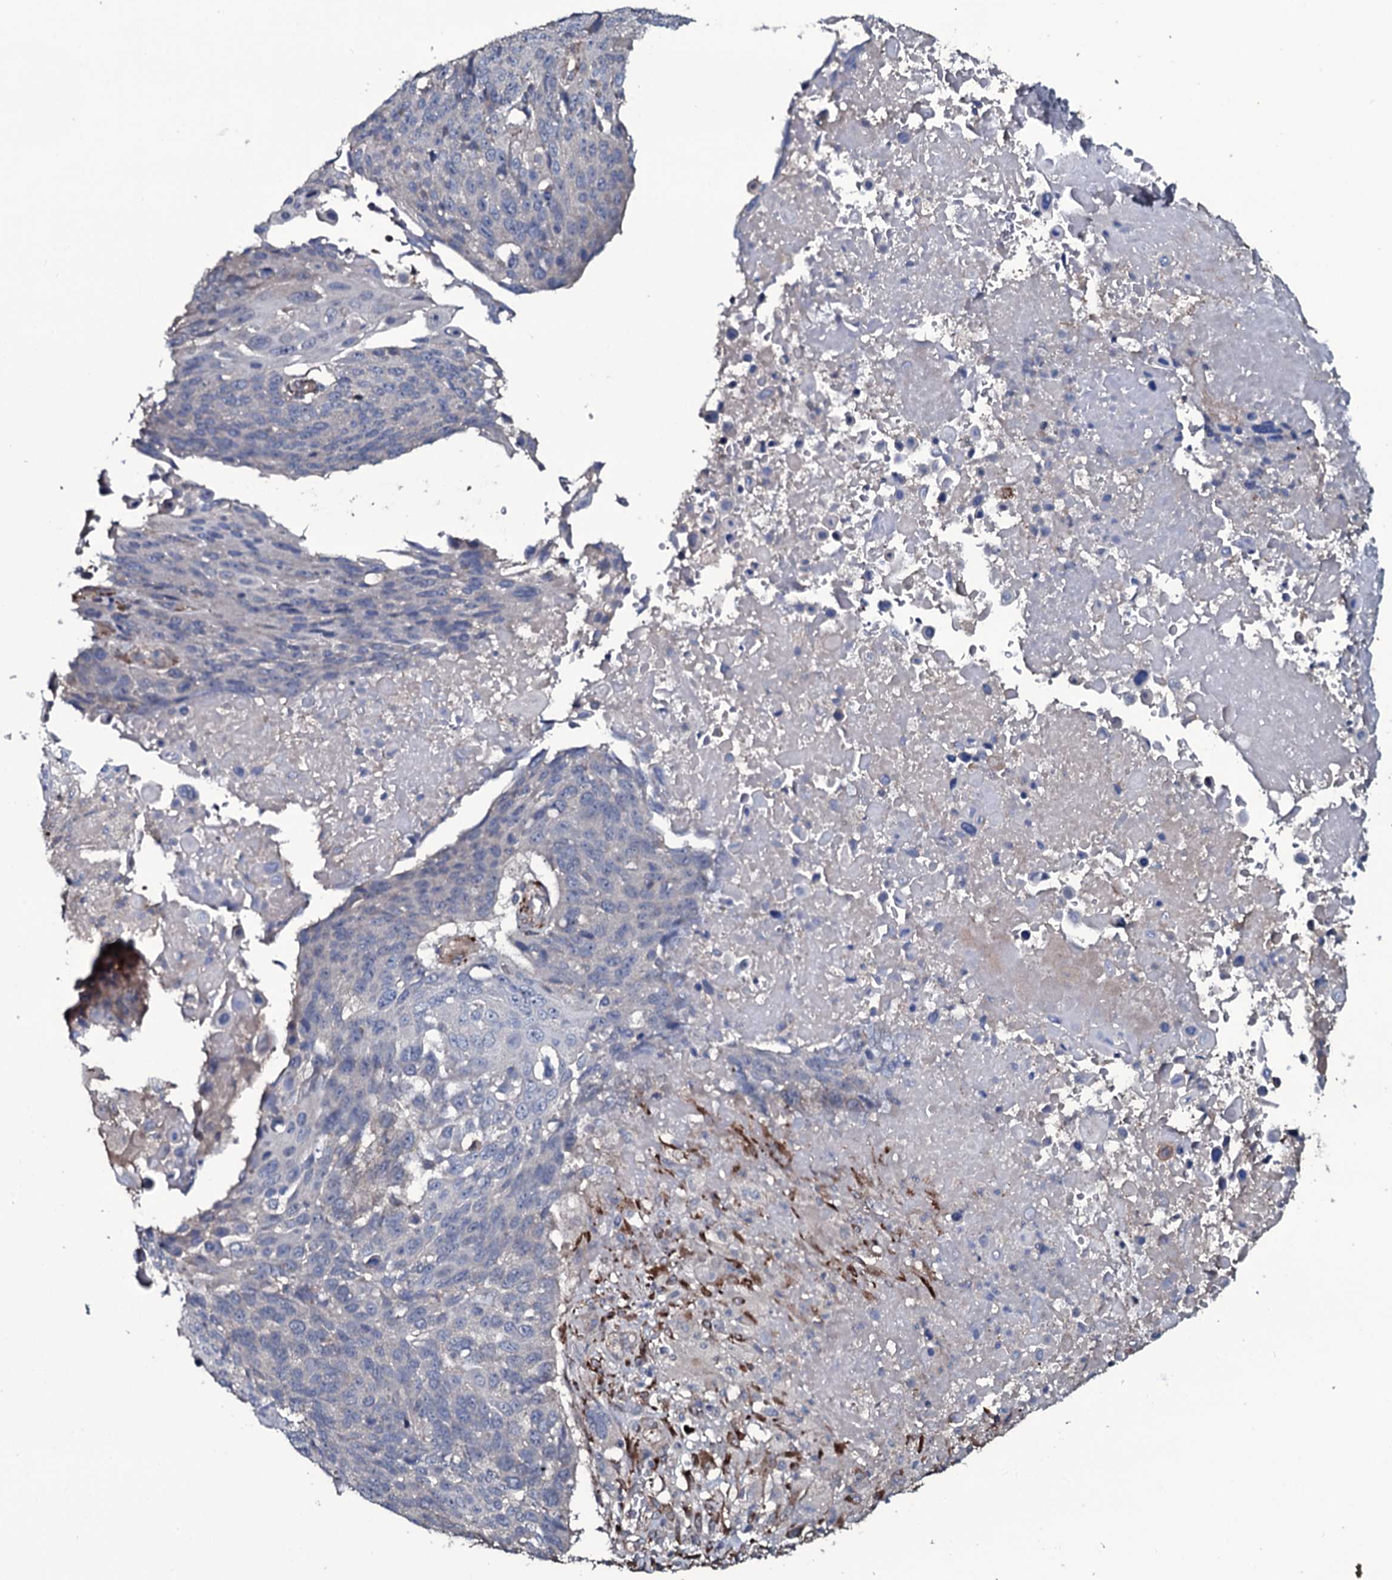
{"staining": {"intensity": "negative", "quantity": "none", "location": "none"}, "tissue": "lung cancer", "cell_type": "Tumor cells", "image_type": "cancer", "snomed": [{"axis": "morphology", "description": "Squamous cell carcinoma, NOS"}, {"axis": "topography", "description": "Lung"}], "caption": "This is an IHC image of human squamous cell carcinoma (lung). There is no expression in tumor cells.", "gene": "WIPF3", "patient": {"sex": "male", "age": 66}}